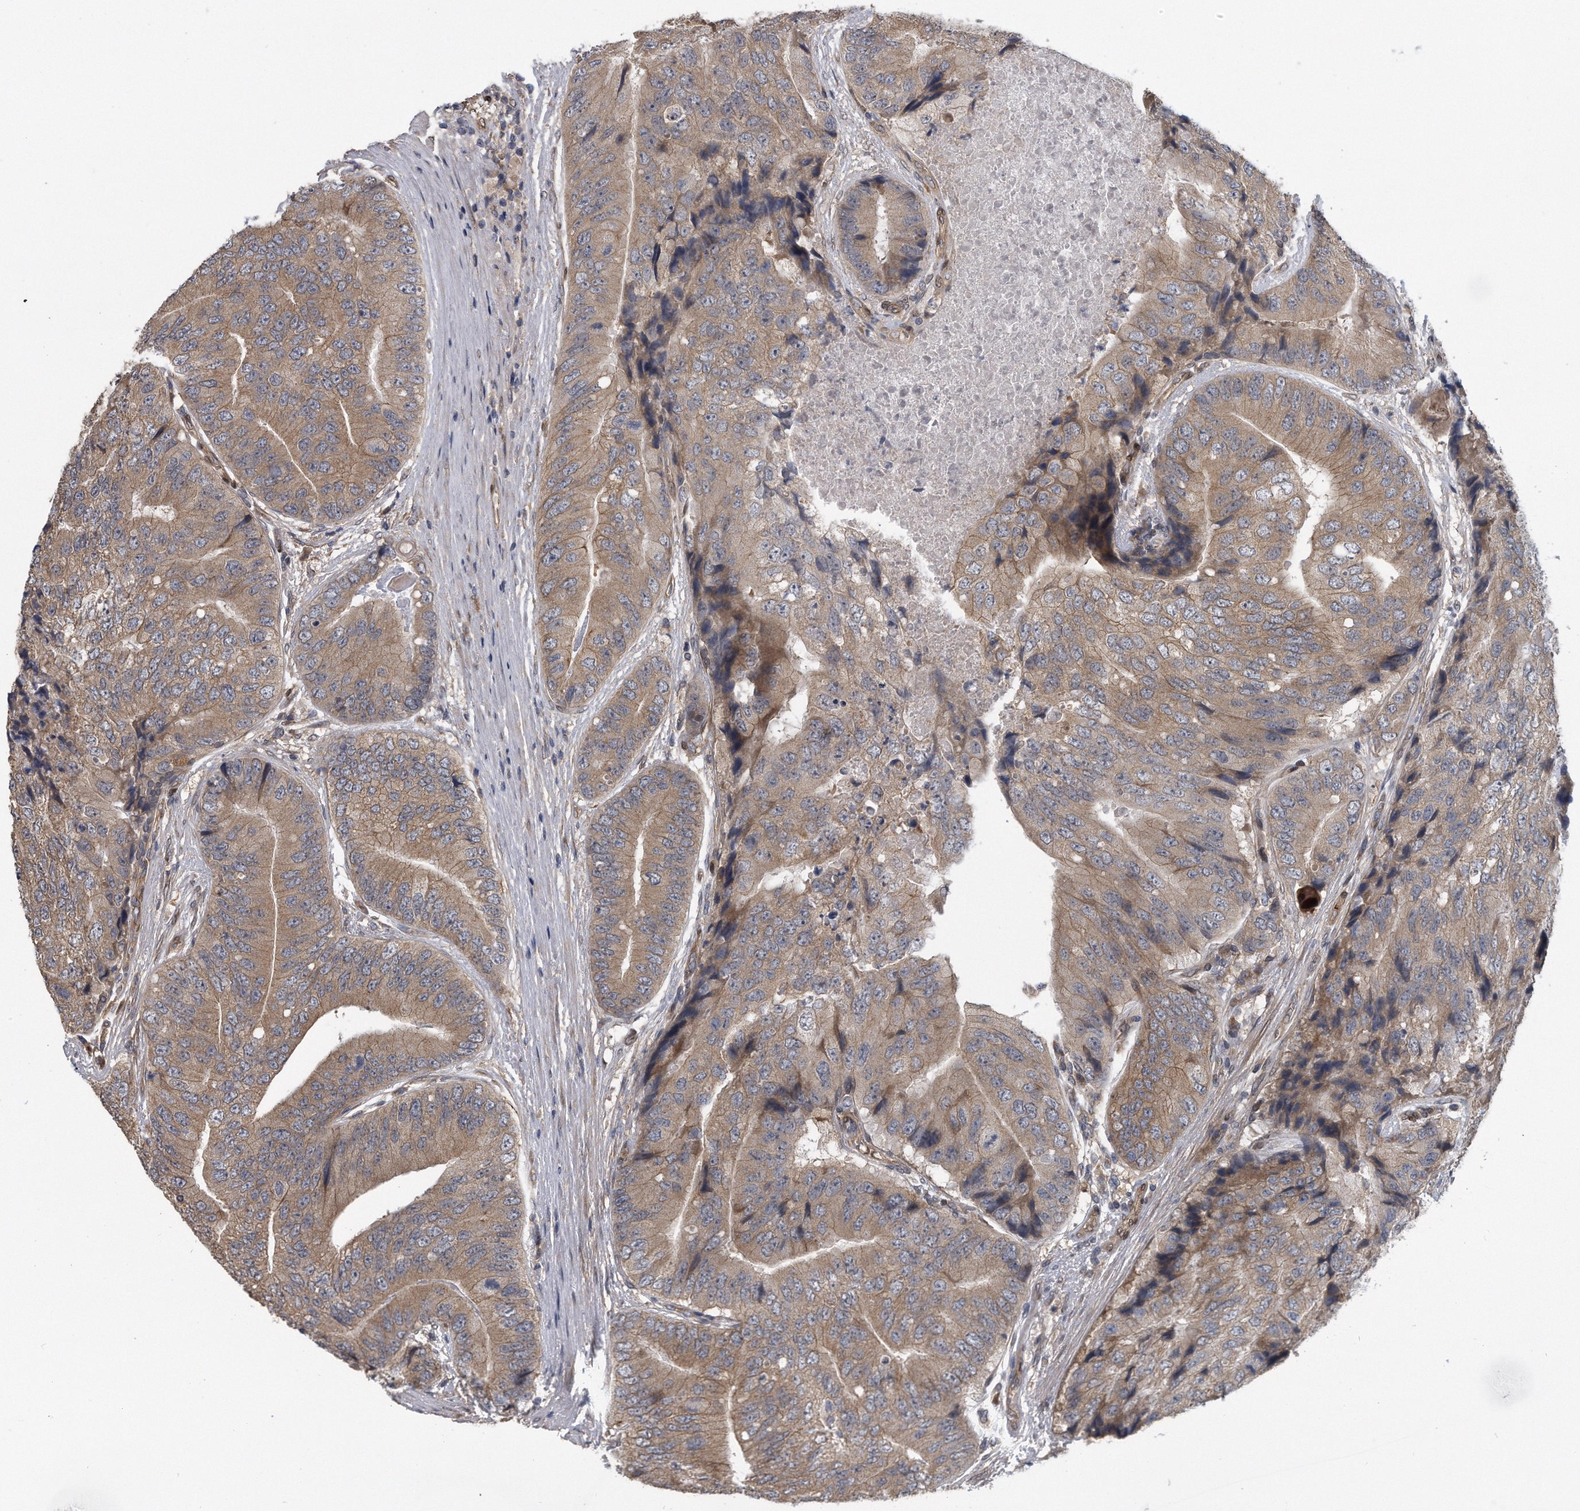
{"staining": {"intensity": "moderate", "quantity": ">75%", "location": "cytoplasmic/membranous"}, "tissue": "prostate cancer", "cell_type": "Tumor cells", "image_type": "cancer", "snomed": [{"axis": "morphology", "description": "Adenocarcinoma, High grade"}, {"axis": "topography", "description": "Prostate"}], "caption": "Prostate cancer (high-grade adenocarcinoma) stained with immunohistochemistry exhibits moderate cytoplasmic/membranous expression in about >75% of tumor cells.", "gene": "ZNF79", "patient": {"sex": "male", "age": 70}}